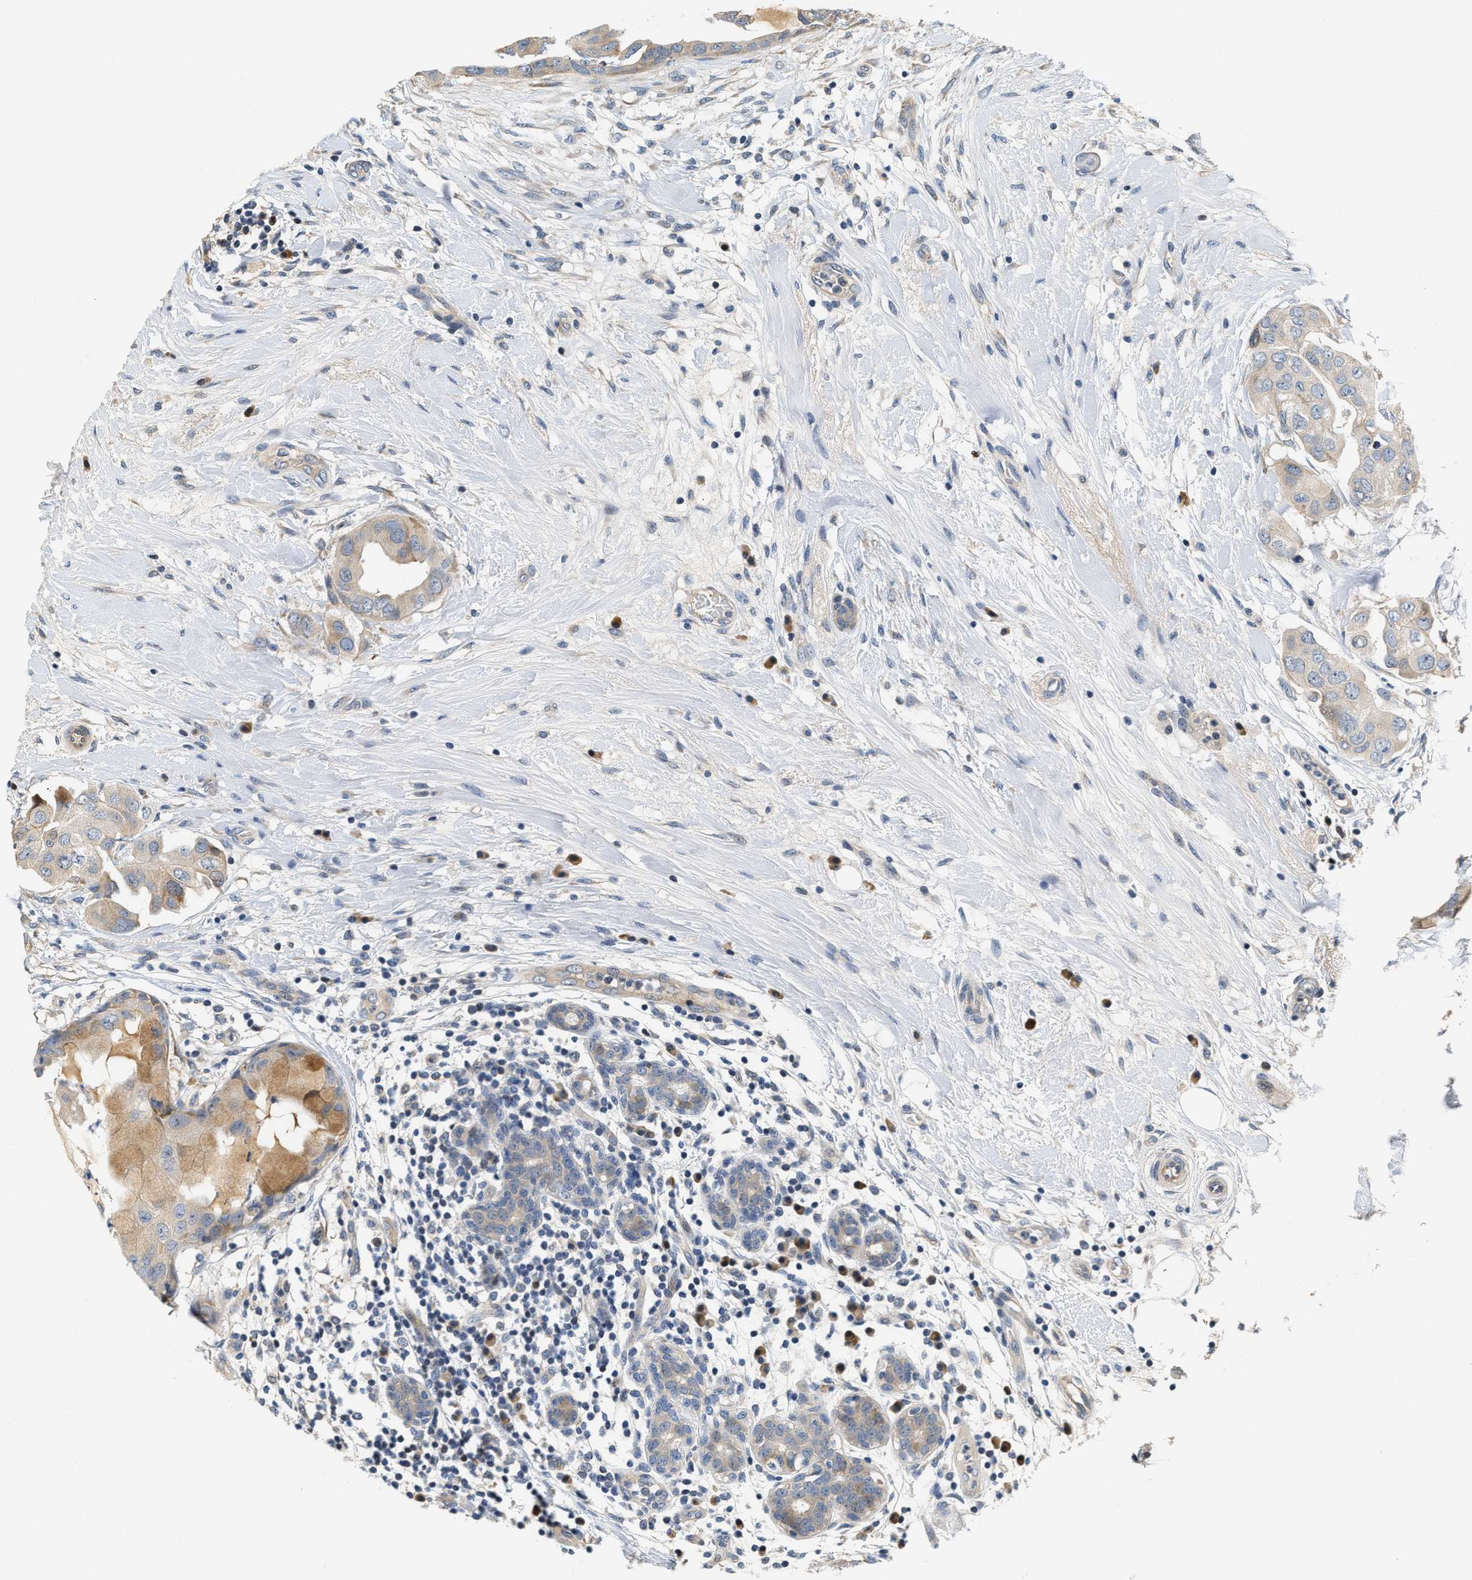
{"staining": {"intensity": "moderate", "quantity": "<25%", "location": "cytoplasmic/membranous"}, "tissue": "breast cancer", "cell_type": "Tumor cells", "image_type": "cancer", "snomed": [{"axis": "morphology", "description": "Normal tissue, NOS"}, {"axis": "morphology", "description": "Duct carcinoma"}, {"axis": "topography", "description": "Breast"}], "caption": "A brown stain highlights moderate cytoplasmic/membranous expression of a protein in breast cancer tumor cells. (Stains: DAB (3,3'-diaminobenzidine) in brown, nuclei in blue, Microscopy: brightfield microscopy at high magnification).", "gene": "TNIP2", "patient": {"sex": "female", "age": 40}}